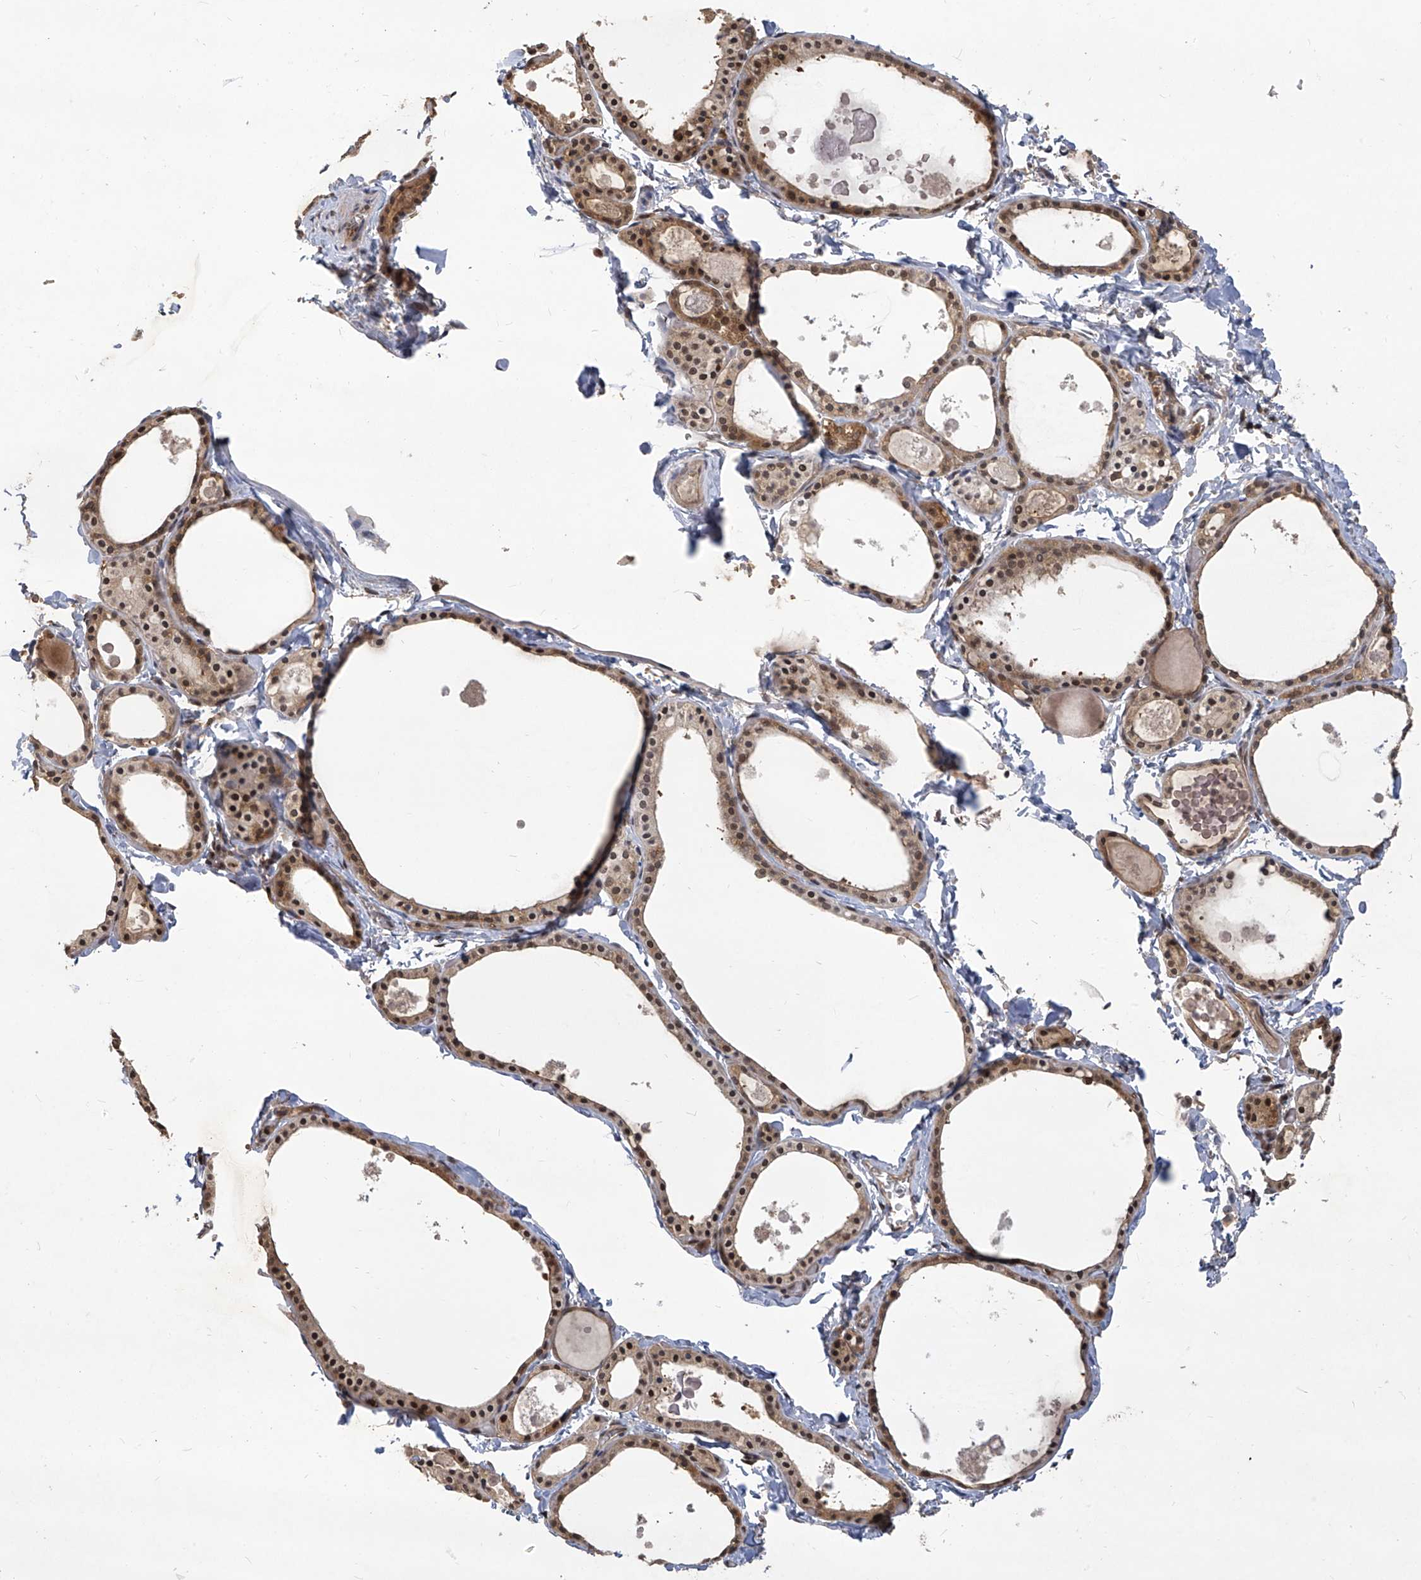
{"staining": {"intensity": "moderate", "quantity": ">75%", "location": "cytoplasmic/membranous,nuclear"}, "tissue": "thyroid gland", "cell_type": "Glandular cells", "image_type": "normal", "snomed": [{"axis": "morphology", "description": "Normal tissue, NOS"}, {"axis": "topography", "description": "Thyroid gland"}], "caption": "A histopathology image of thyroid gland stained for a protein demonstrates moderate cytoplasmic/membranous,nuclear brown staining in glandular cells.", "gene": "PSMB1", "patient": {"sex": "male", "age": 56}}